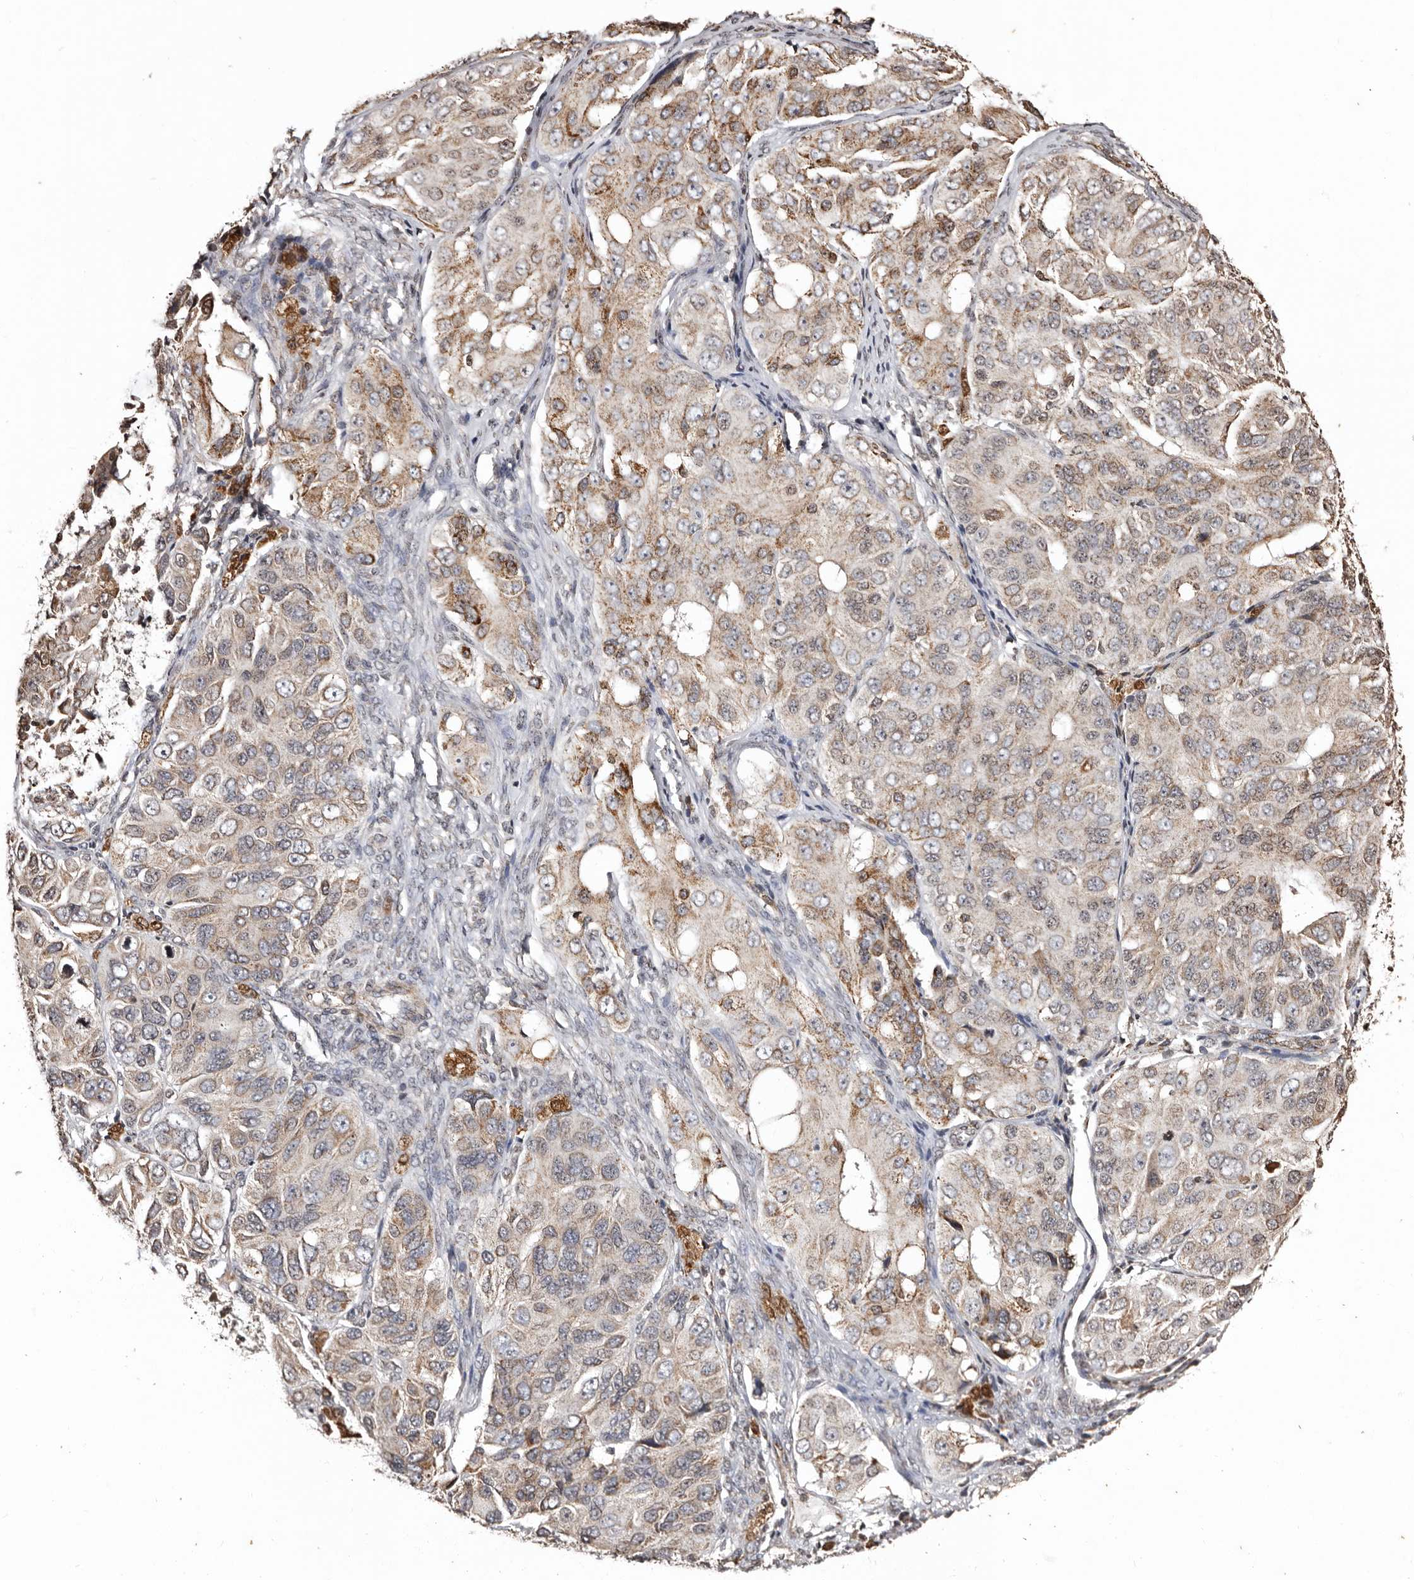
{"staining": {"intensity": "weak", "quantity": "25%-75%", "location": "cytoplasmic/membranous"}, "tissue": "ovarian cancer", "cell_type": "Tumor cells", "image_type": "cancer", "snomed": [{"axis": "morphology", "description": "Carcinoma, endometroid"}, {"axis": "topography", "description": "Ovary"}], "caption": "There is low levels of weak cytoplasmic/membranous positivity in tumor cells of ovarian endometroid carcinoma, as demonstrated by immunohistochemical staining (brown color).", "gene": "CCDC190", "patient": {"sex": "female", "age": 51}}